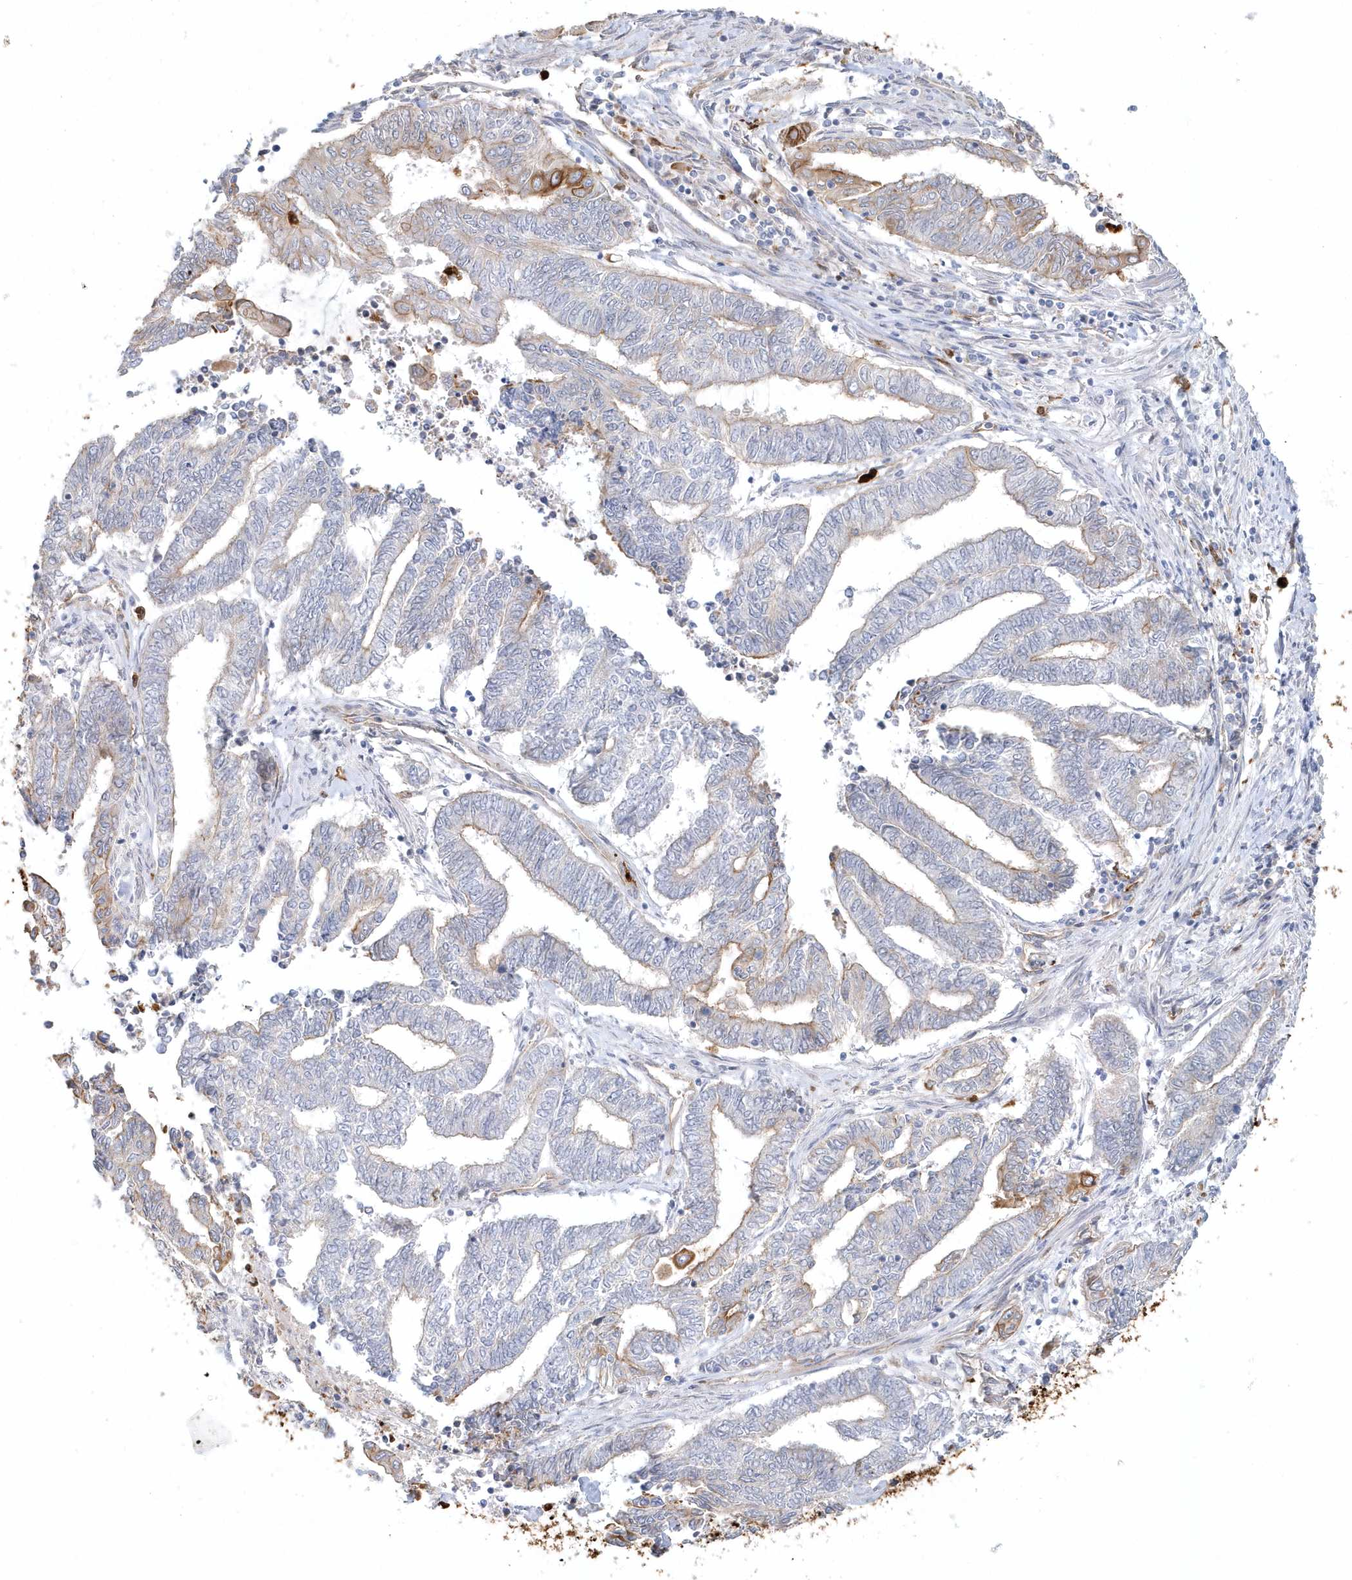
{"staining": {"intensity": "moderate", "quantity": "<25%", "location": "cytoplasmic/membranous"}, "tissue": "endometrial cancer", "cell_type": "Tumor cells", "image_type": "cancer", "snomed": [{"axis": "morphology", "description": "Adenocarcinoma, NOS"}, {"axis": "topography", "description": "Uterus"}, {"axis": "topography", "description": "Endometrium"}], "caption": "The photomicrograph shows a brown stain indicating the presence of a protein in the cytoplasmic/membranous of tumor cells in endometrial adenocarcinoma.", "gene": "DNAH1", "patient": {"sex": "female", "age": 70}}